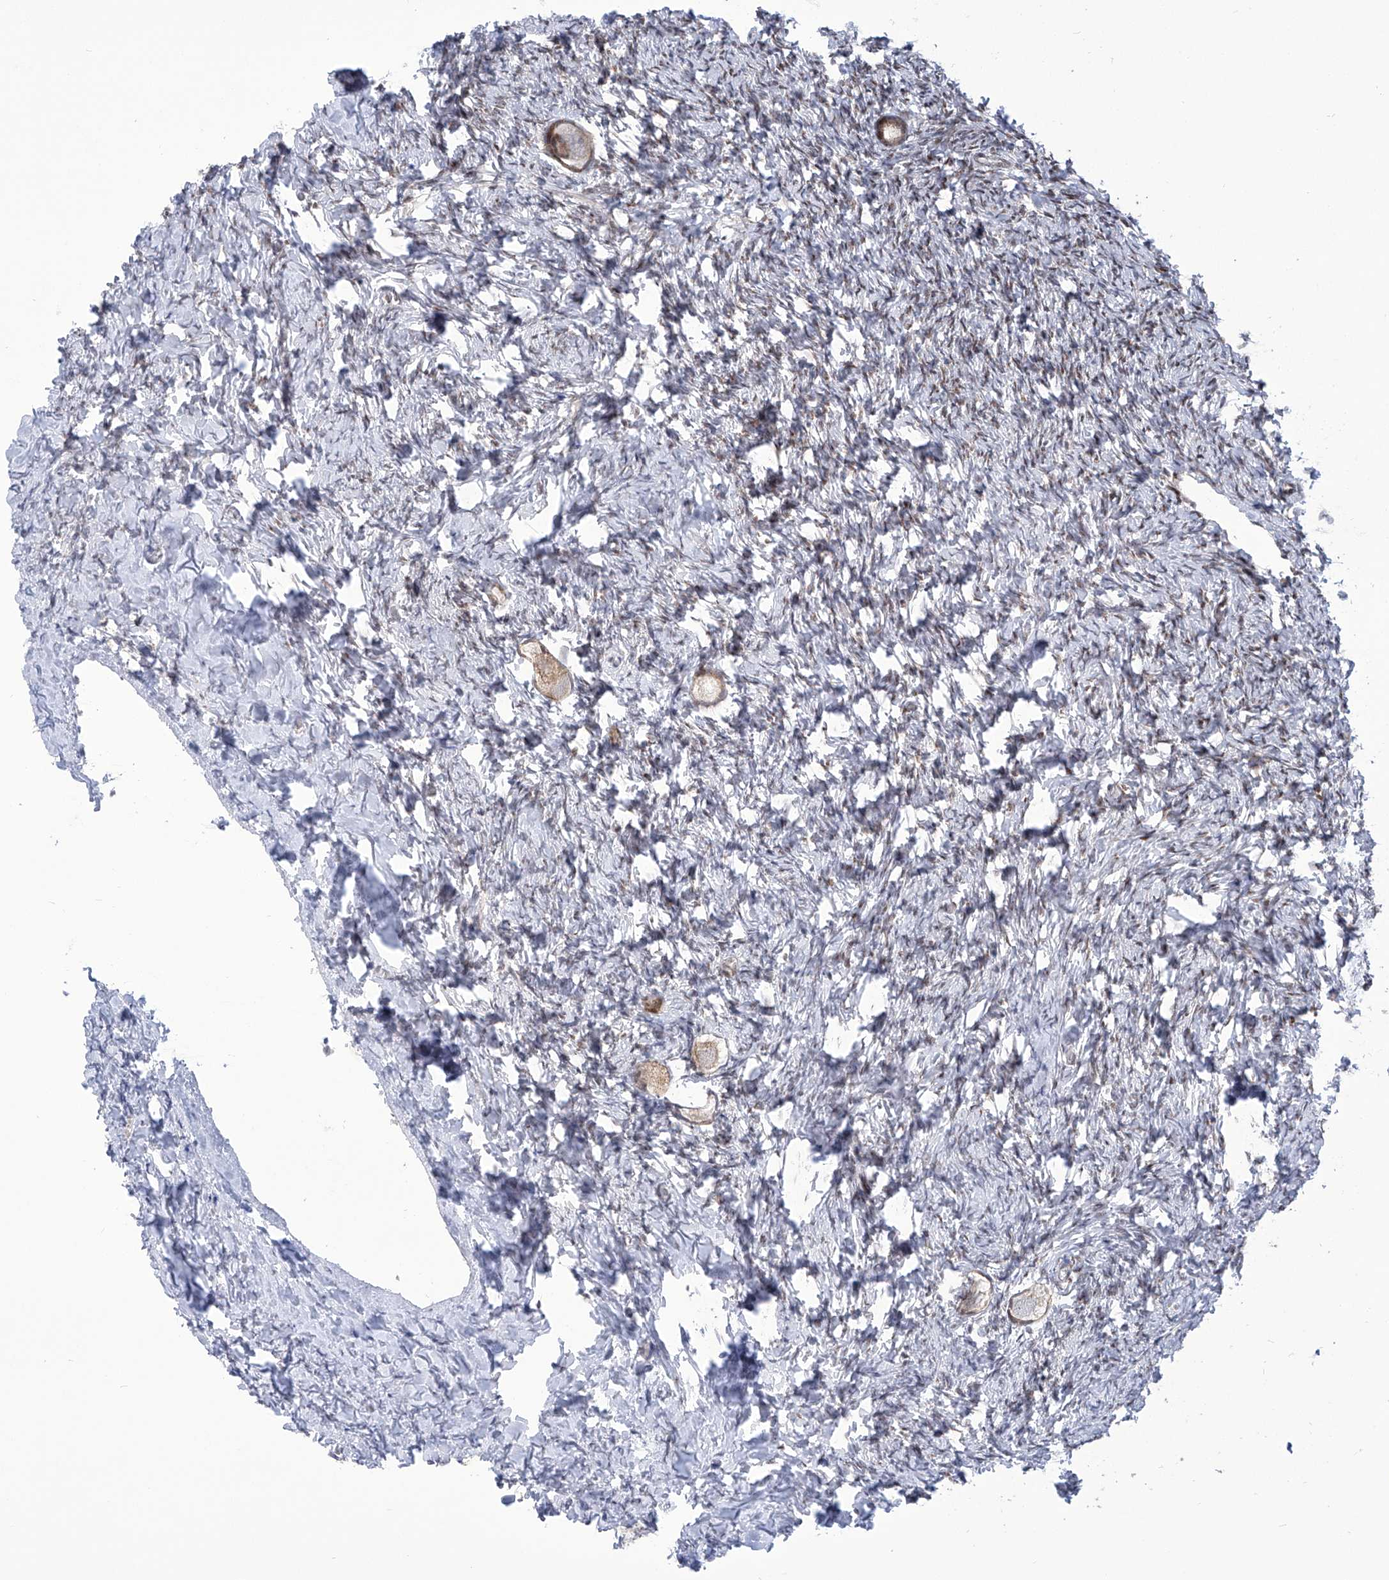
{"staining": {"intensity": "weak", "quantity": ">75%", "location": "cytoplasmic/membranous"}, "tissue": "ovary", "cell_type": "Follicle cells", "image_type": "normal", "snomed": [{"axis": "morphology", "description": "Normal tissue, NOS"}, {"axis": "topography", "description": "Ovary"}], "caption": "Immunohistochemistry photomicrograph of unremarkable human ovary stained for a protein (brown), which shows low levels of weak cytoplasmic/membranous expression in approximately >75% of follicle cells.", "gene": "CEP290", "patient": {"sex": "female", "age": 27}}